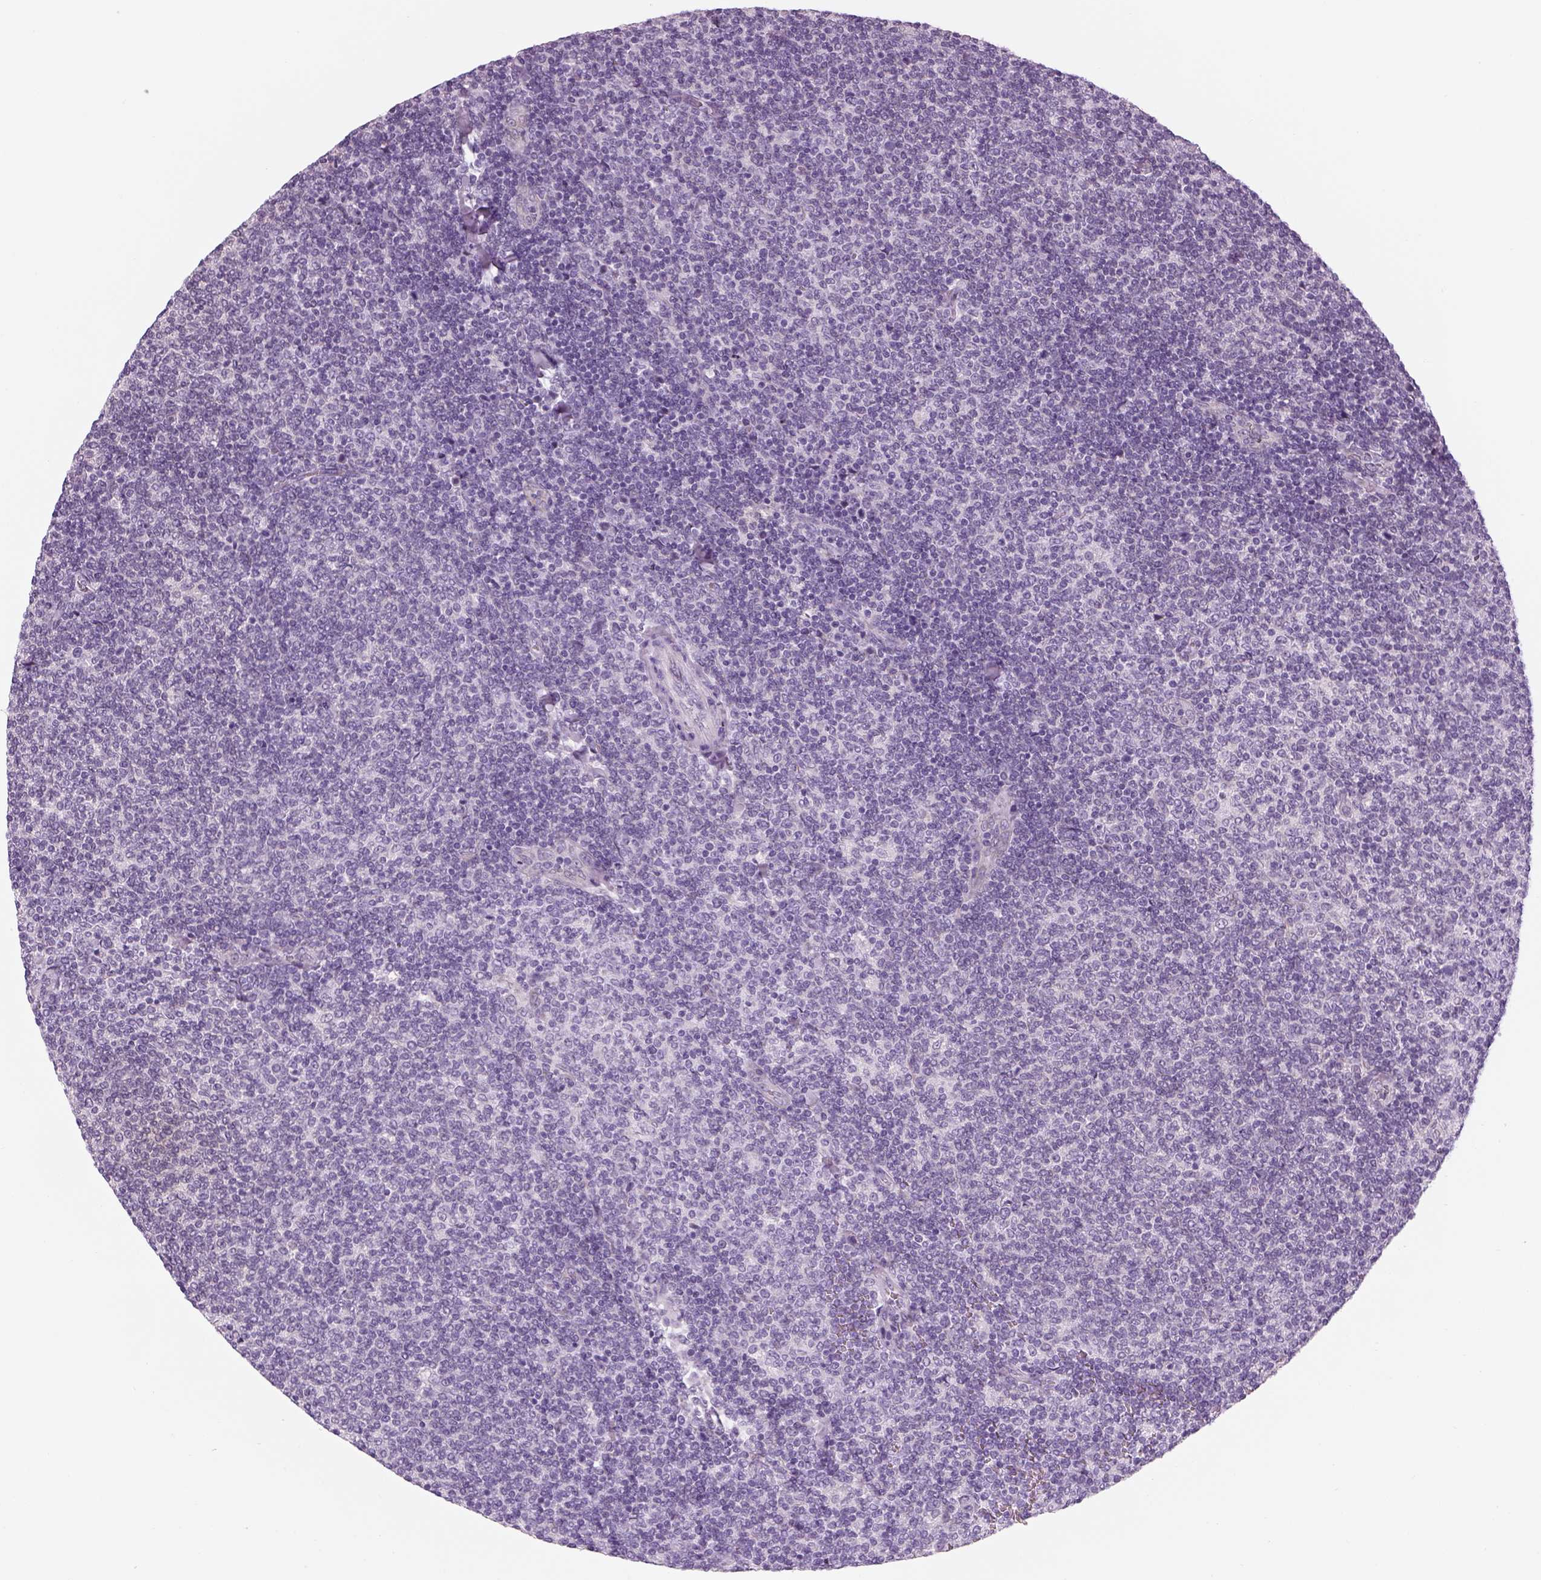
{"staining": {"intensity": "negative", "quantity": "none", "location": "none"}, "tissue": "lymphoma", "cell_type": "Tumor cells", "image_type": "cancer", "snomed": [{"axis": "morphology", "description": "Malignant lymphoma, non-Hodgkin's type, Low grade"}, {"axis": "topography", "description": "Lymph node"}], "caption": "A photomicrograph of human lymphoma is negative for staining in tumor cells.", "gene": "KCNMB4", "patient": {"sex": "male", "age": 52}}